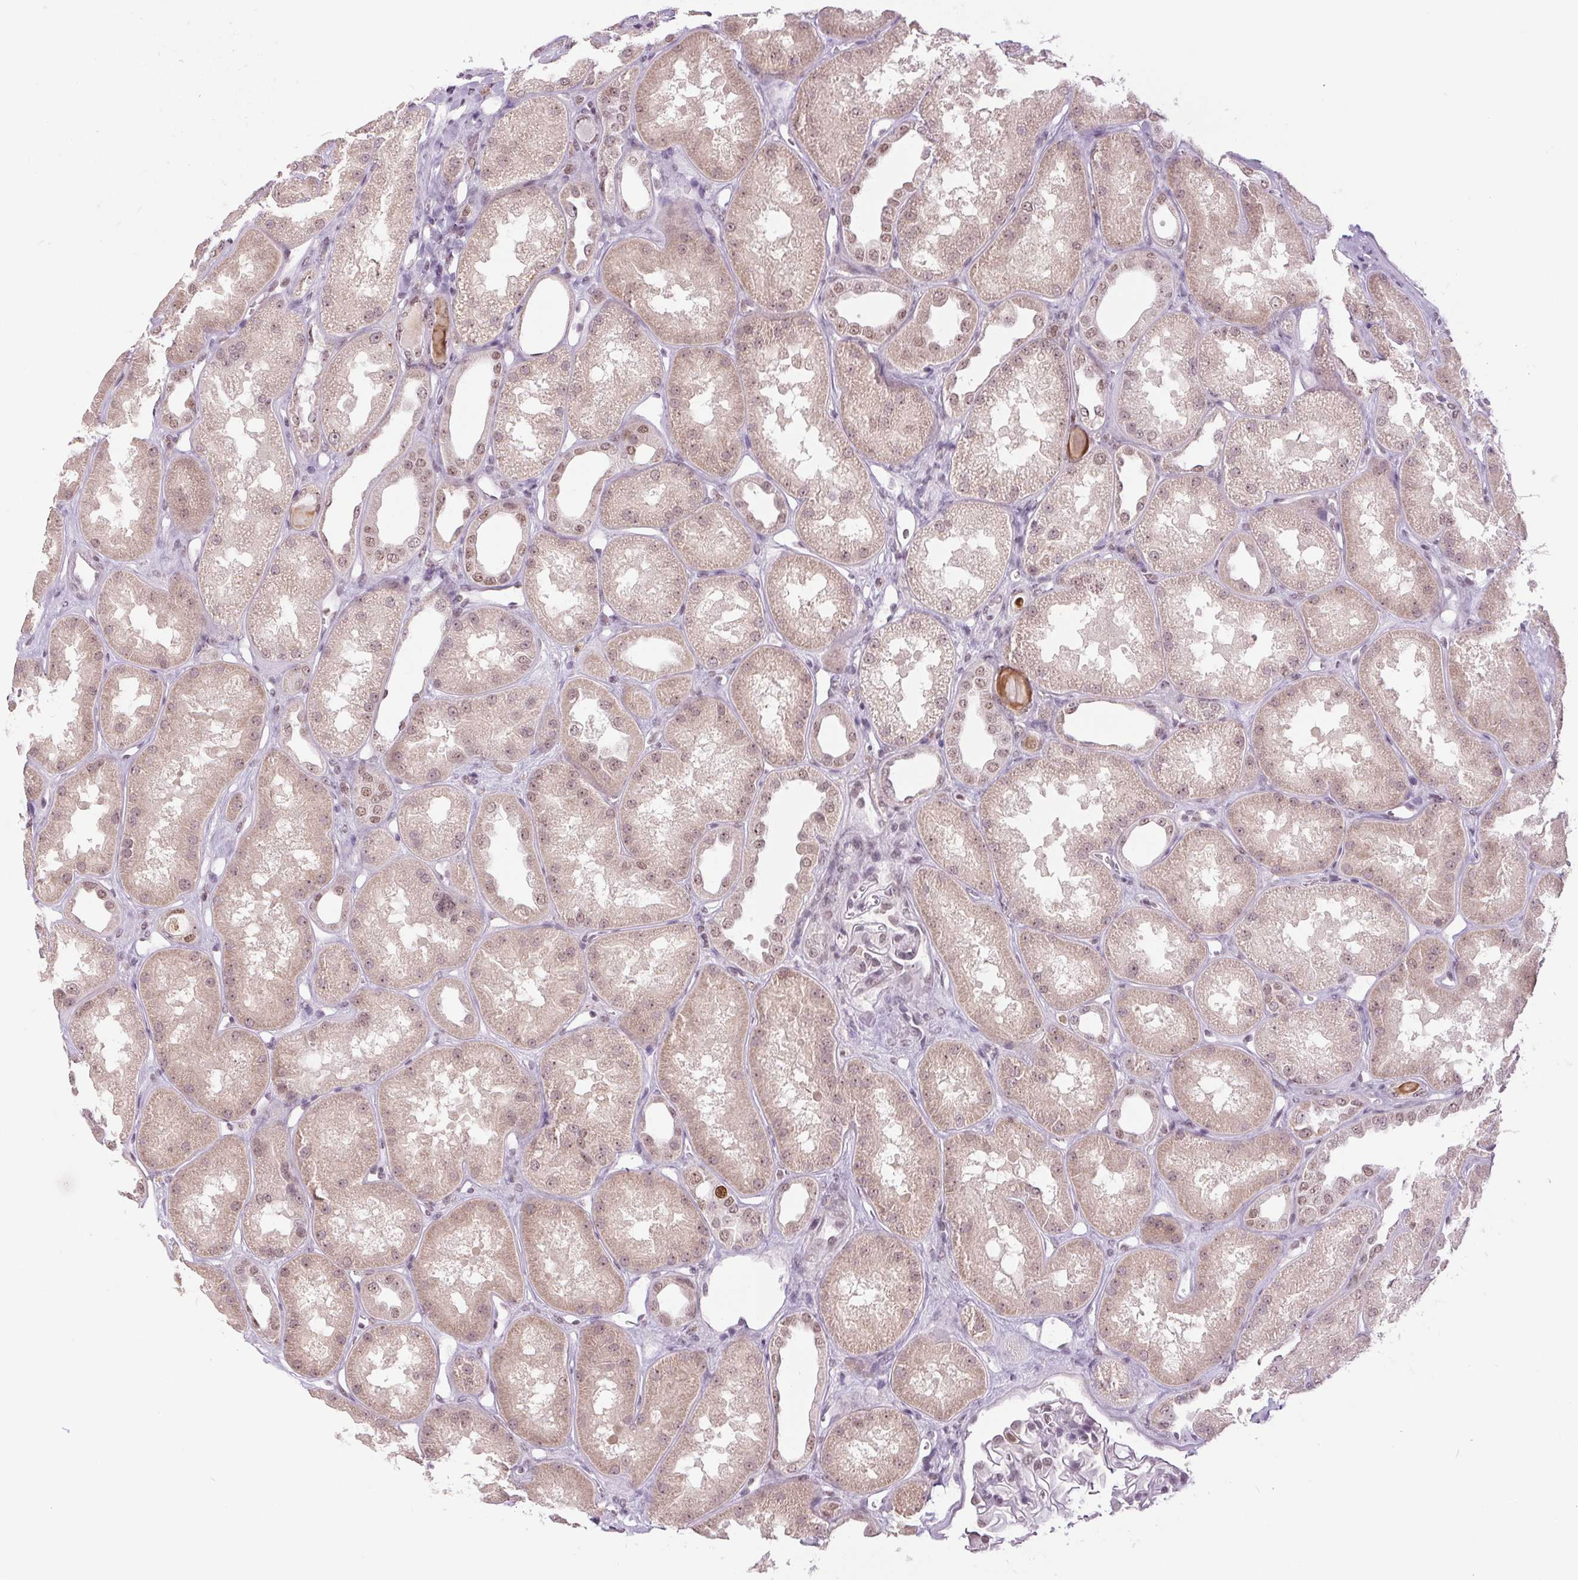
{"staining": {"intensity": "negative", "quantity": "none", "location": "none"}, "tissue": "kidney", "cell_type": "Cells in glomeruli", "image_type": "normal", "snomed": [{"axis": "morphology", "description": "Normal tissue, NOS"}, {"axis": "topography", "description": "Kidney"}], "caption": "Immunohistochemistry micrograph of unremarkable human kidney stained for a protein (brown), which displays no positivity in cells in glomeruli. (Stains: DAB (3,3'-diaminobenzidine) immunohistochemistry (IHC) with hematoxylin counter stain, Microscopy: brightfield microscopy at high magnification).", "gene": "SMIM6", "patient": {"sex": "male", "age": 61}}